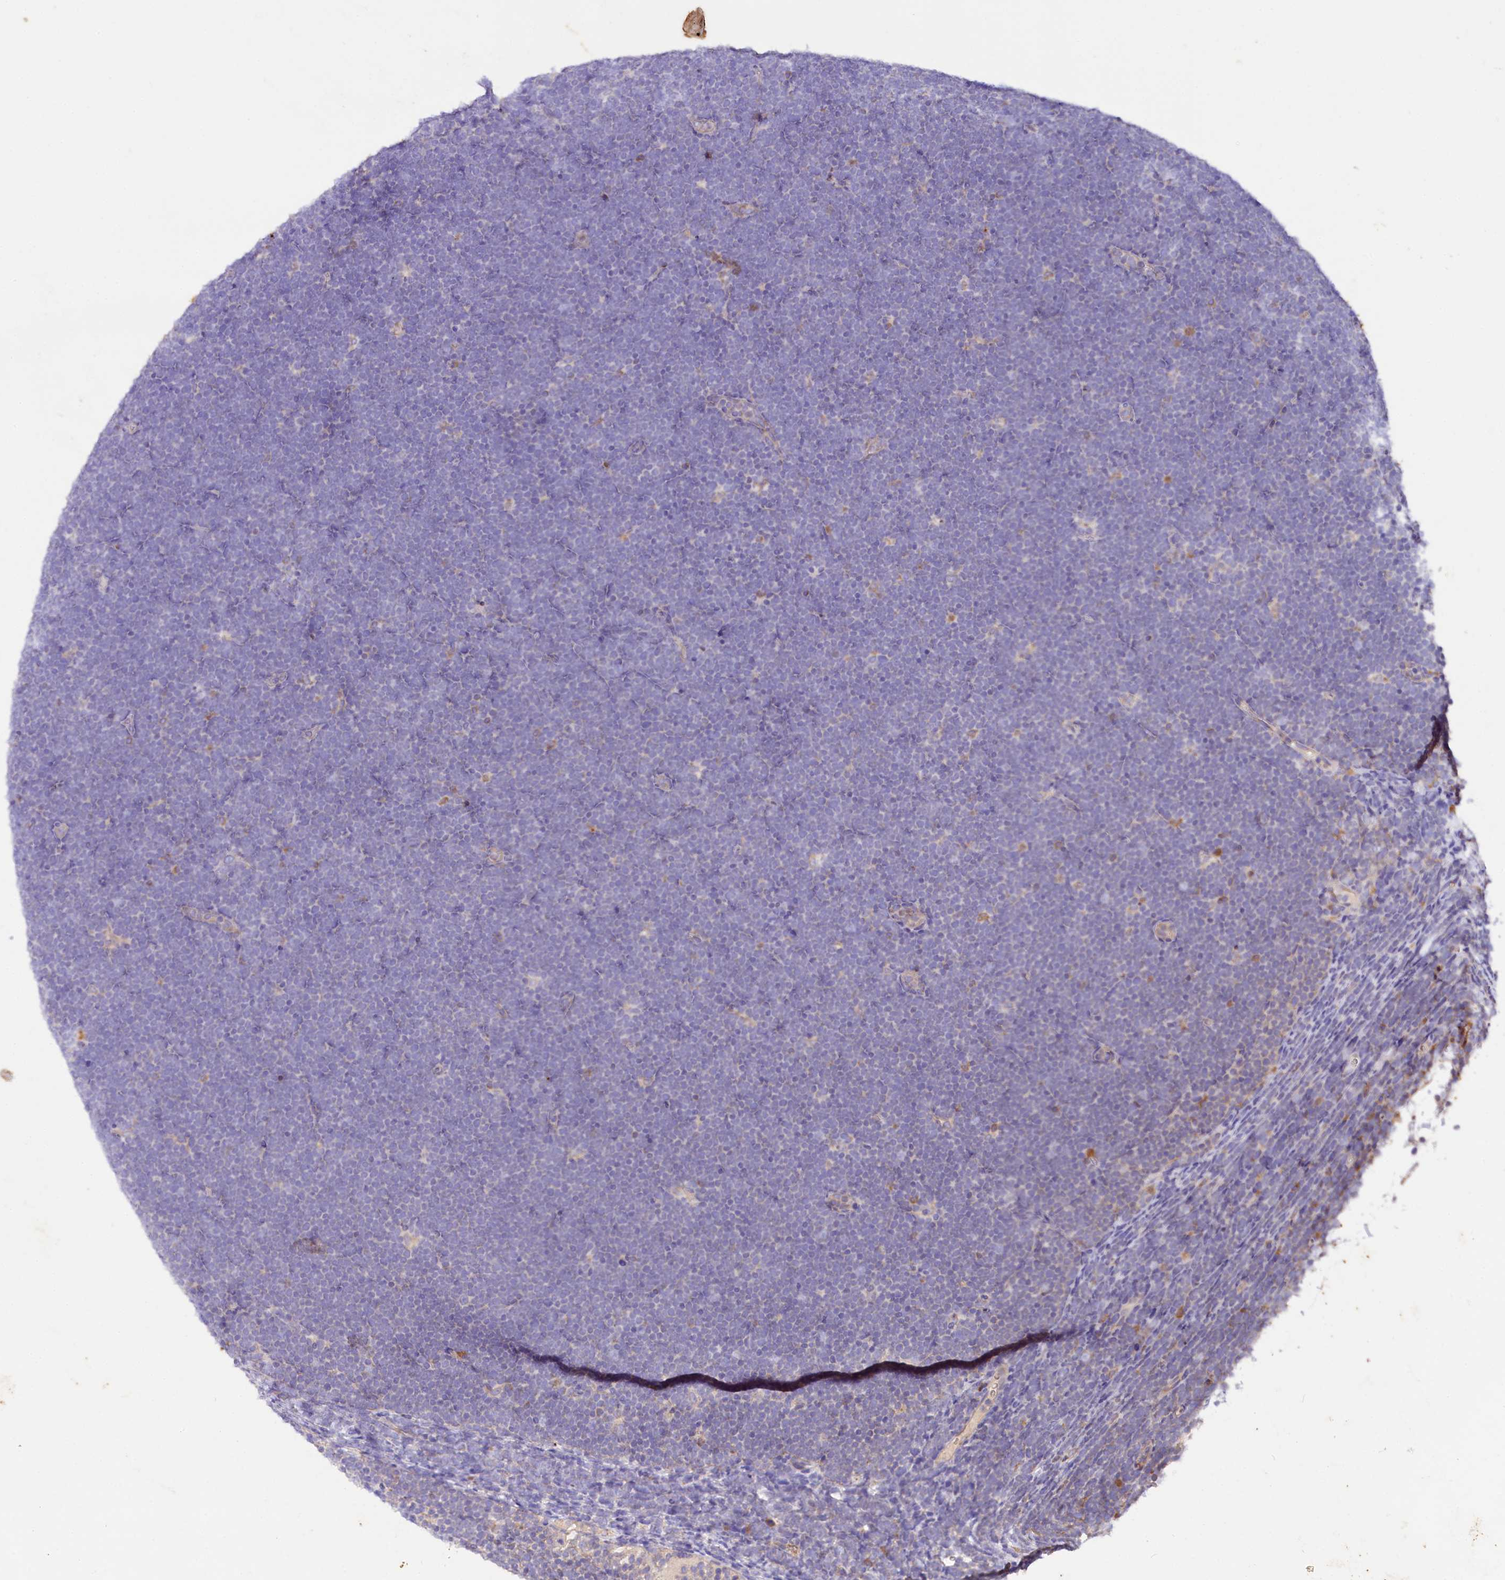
{"staining": {"intensity": "negative", "quantity": "none", "location": "none"}, "tissue": "lymphoma", "cell_type": "Tumor cells", "image_type": "cancer", "snomed": [{"axis": "morphology", "description": "Malignant lymphoma, non-Hodgkin's type, High grade"}, {"axis": "topography", "description": "Lymph node"}], "caption": "The immunohistochemistry photomicrograph has no significant positivity in tumor cells of high-grade malignant lymphoma, non-Hodgkin's type tissue.", "gene": "SACM1L", "patient": {"sex": "male", "age": 13}}